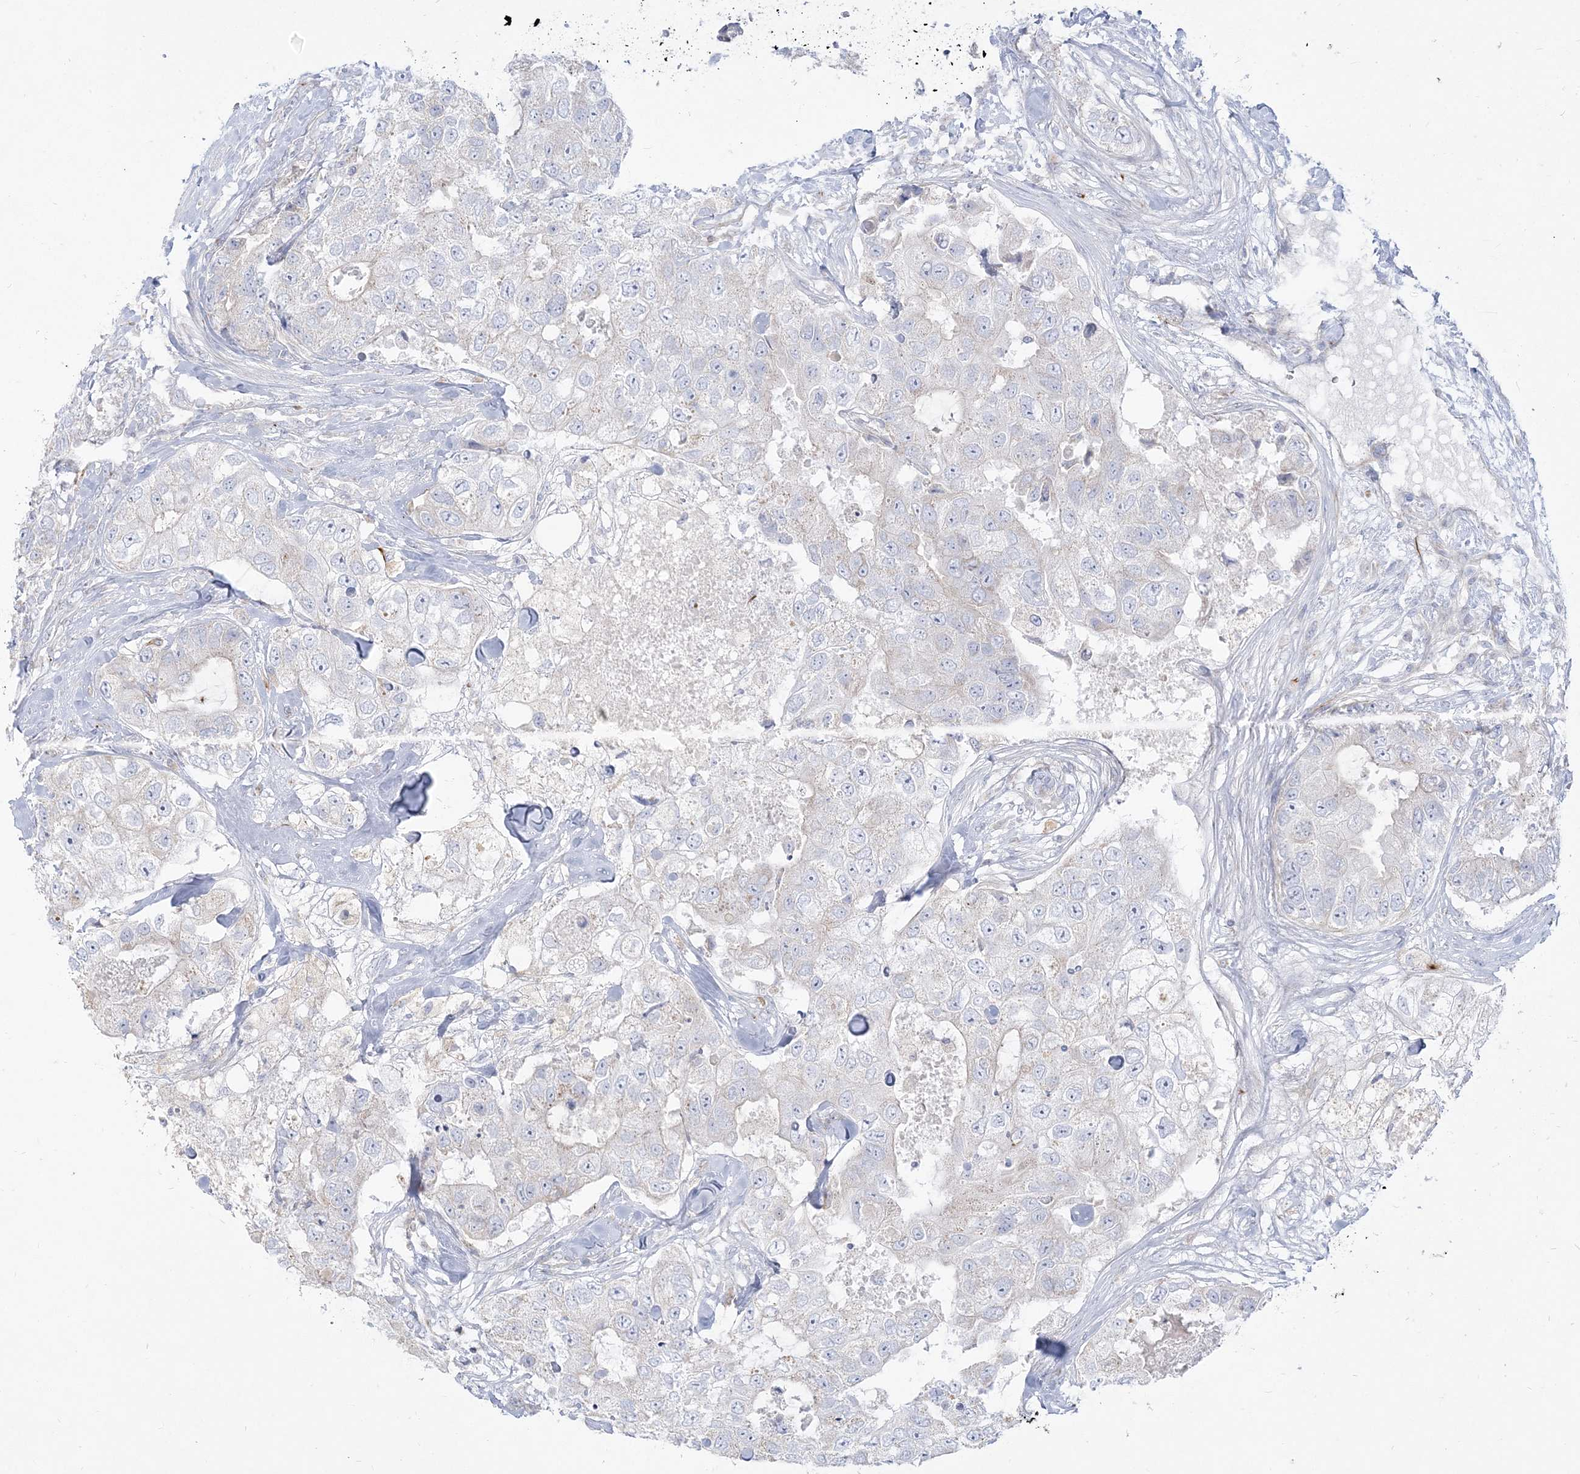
{"staining": {"intensity": "negative", "quantity": "none", "location": "none"}, "tissue": "breast cancer", "cell_type": "Tumor cells", "image_type": "cancer", "snomed": [{"axis": "morphology", "description": "Duct carcinoma"}, {"axis": "topography", "description": "Breast"}], "caption": "Human breast cancer stained for a protein using IHC demonstrates no expression in tumor cells.", "gene": "GPAT2", "patient": {"sex": "female", "age": 62}}